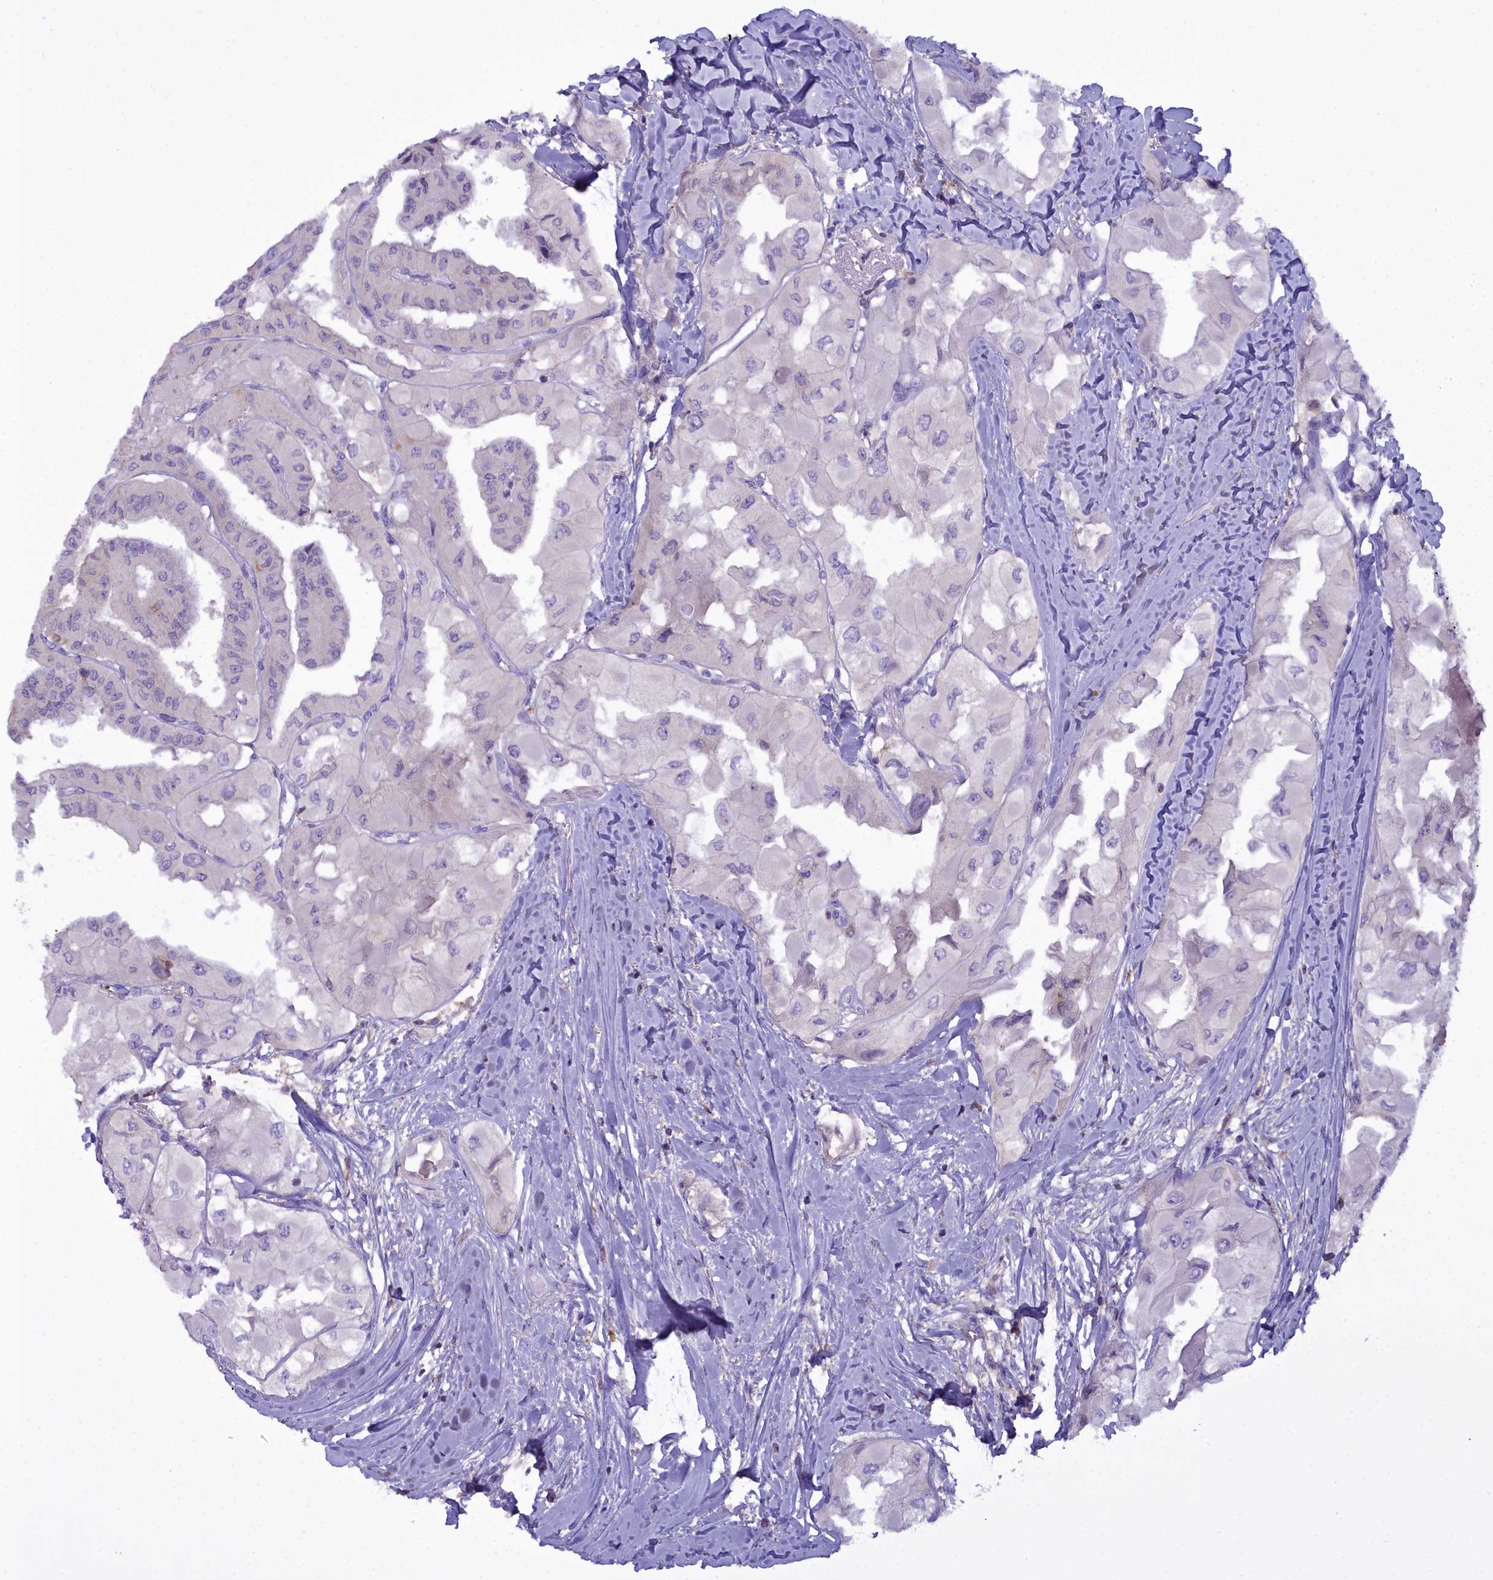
{"staining": {"intensity": "negative", "quantity": "none", "location": "none"}, "tissue": "thyroid cancer", "cell_type": "Tumor cells", "image_type": "cancer", "snomed": [{"axis": "morphology", "description": "Normal tissue, NOS"}, {"axis": "morphology", "description": "Papillary adenocarcinoma, NOS"}, {"axis": "topography", "description": "Thyroid gland"}], "caption": "Thyroid cancer (papillary adenocarcinoma) was stained to show a protein in brown. There is no significant expression in tumor cells. Nuclei are stained in blue.", "gene": "BLNK", "patient": {"sex": "female", "age": 59}}